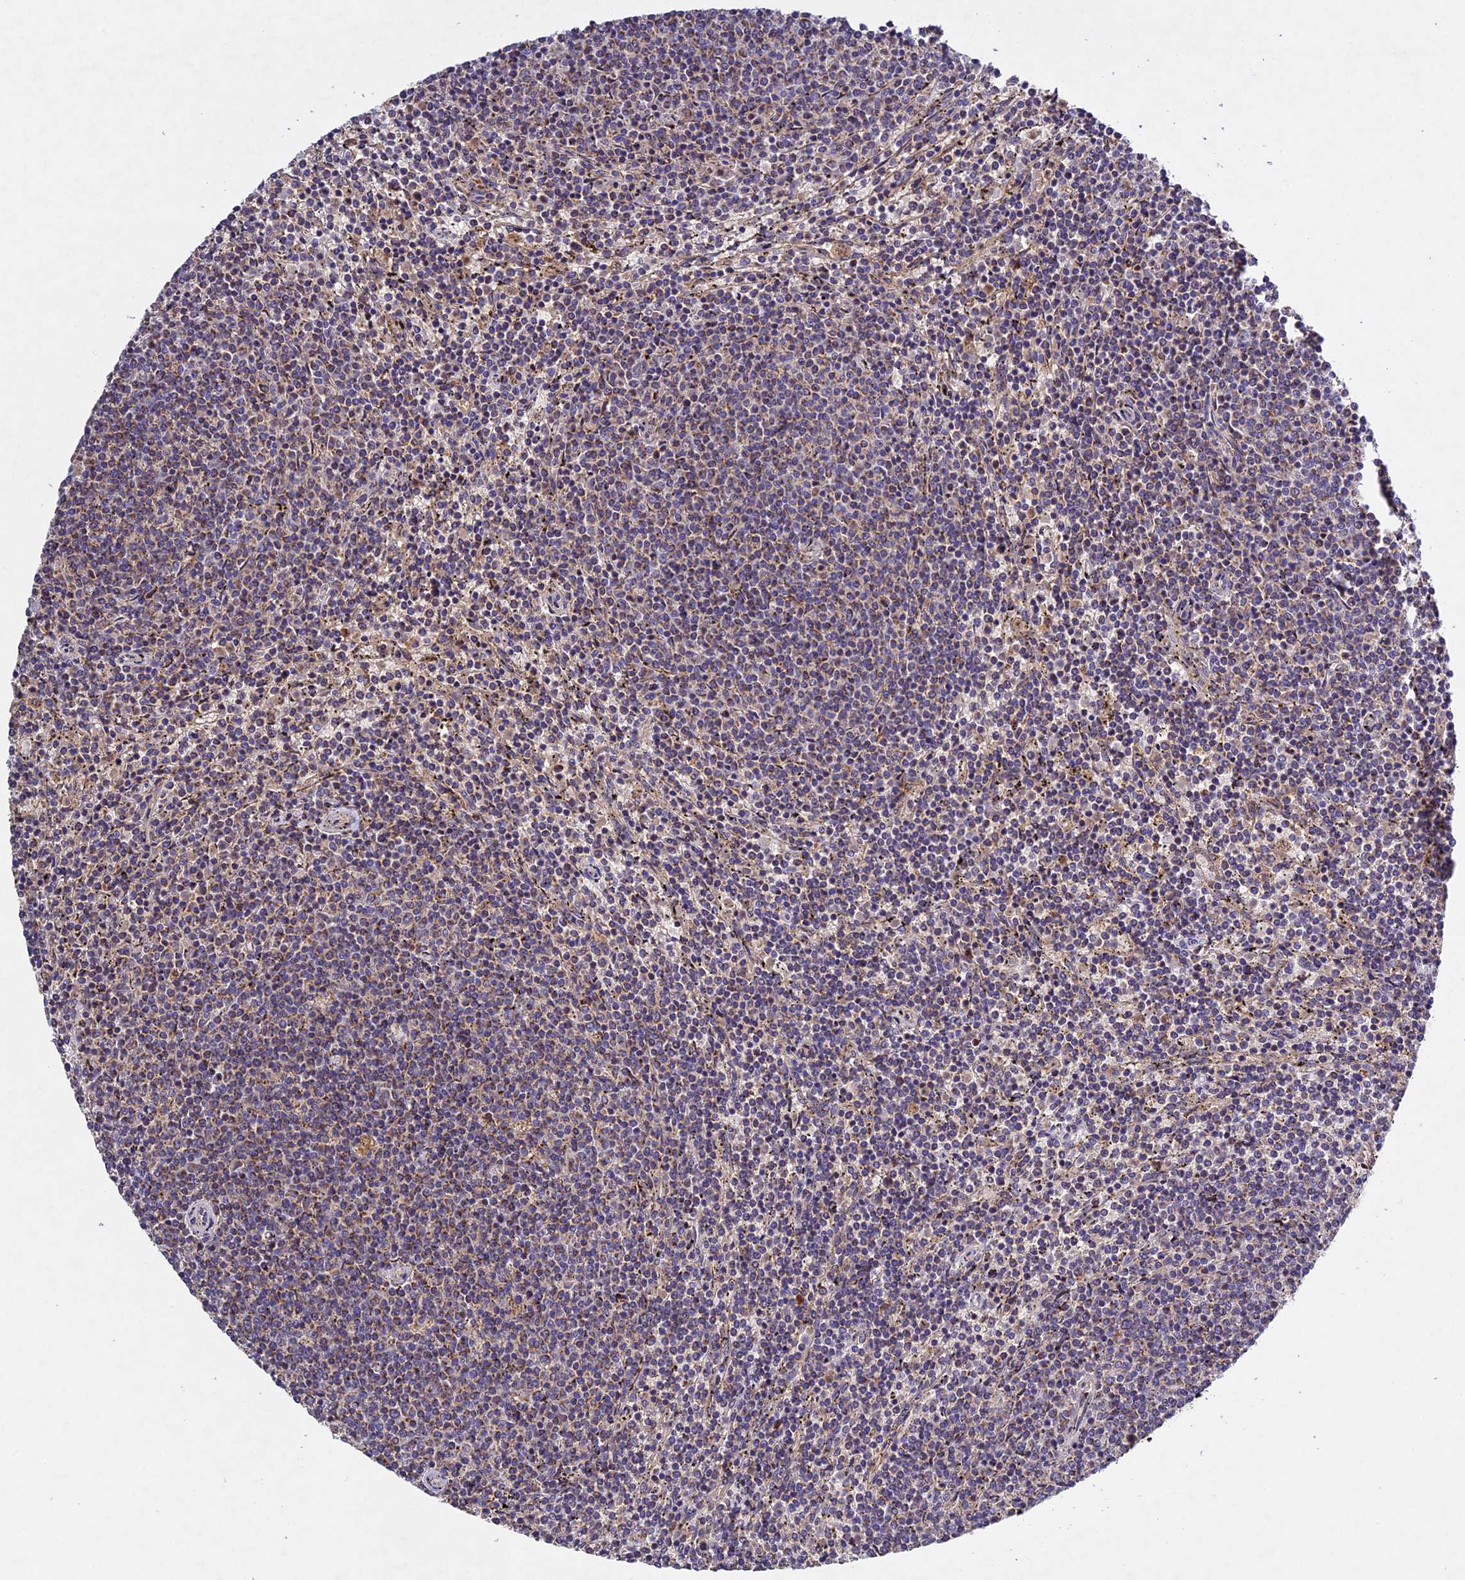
{"staining": {"intensity": "weak", "quantity": "<25%", "location": "cytoplasmic/membranous"}, "tissue": "lymphoma", "cell_type": "Tumor cells", "image_type": "cancer", "snomed": [{"axis": "morphology", "description": "Malignant lymphoma, non-Hodgkin's type, Low grade"}, {"axis": "topography", "description": "Spleen"}], "caption": "Tumor cells are negative for brown protein staining in low-grade malignant lymphoma, non-Hodgkin's type.", "gene": "OCEL1", "patient": {"sex": "female", "age": 50}}